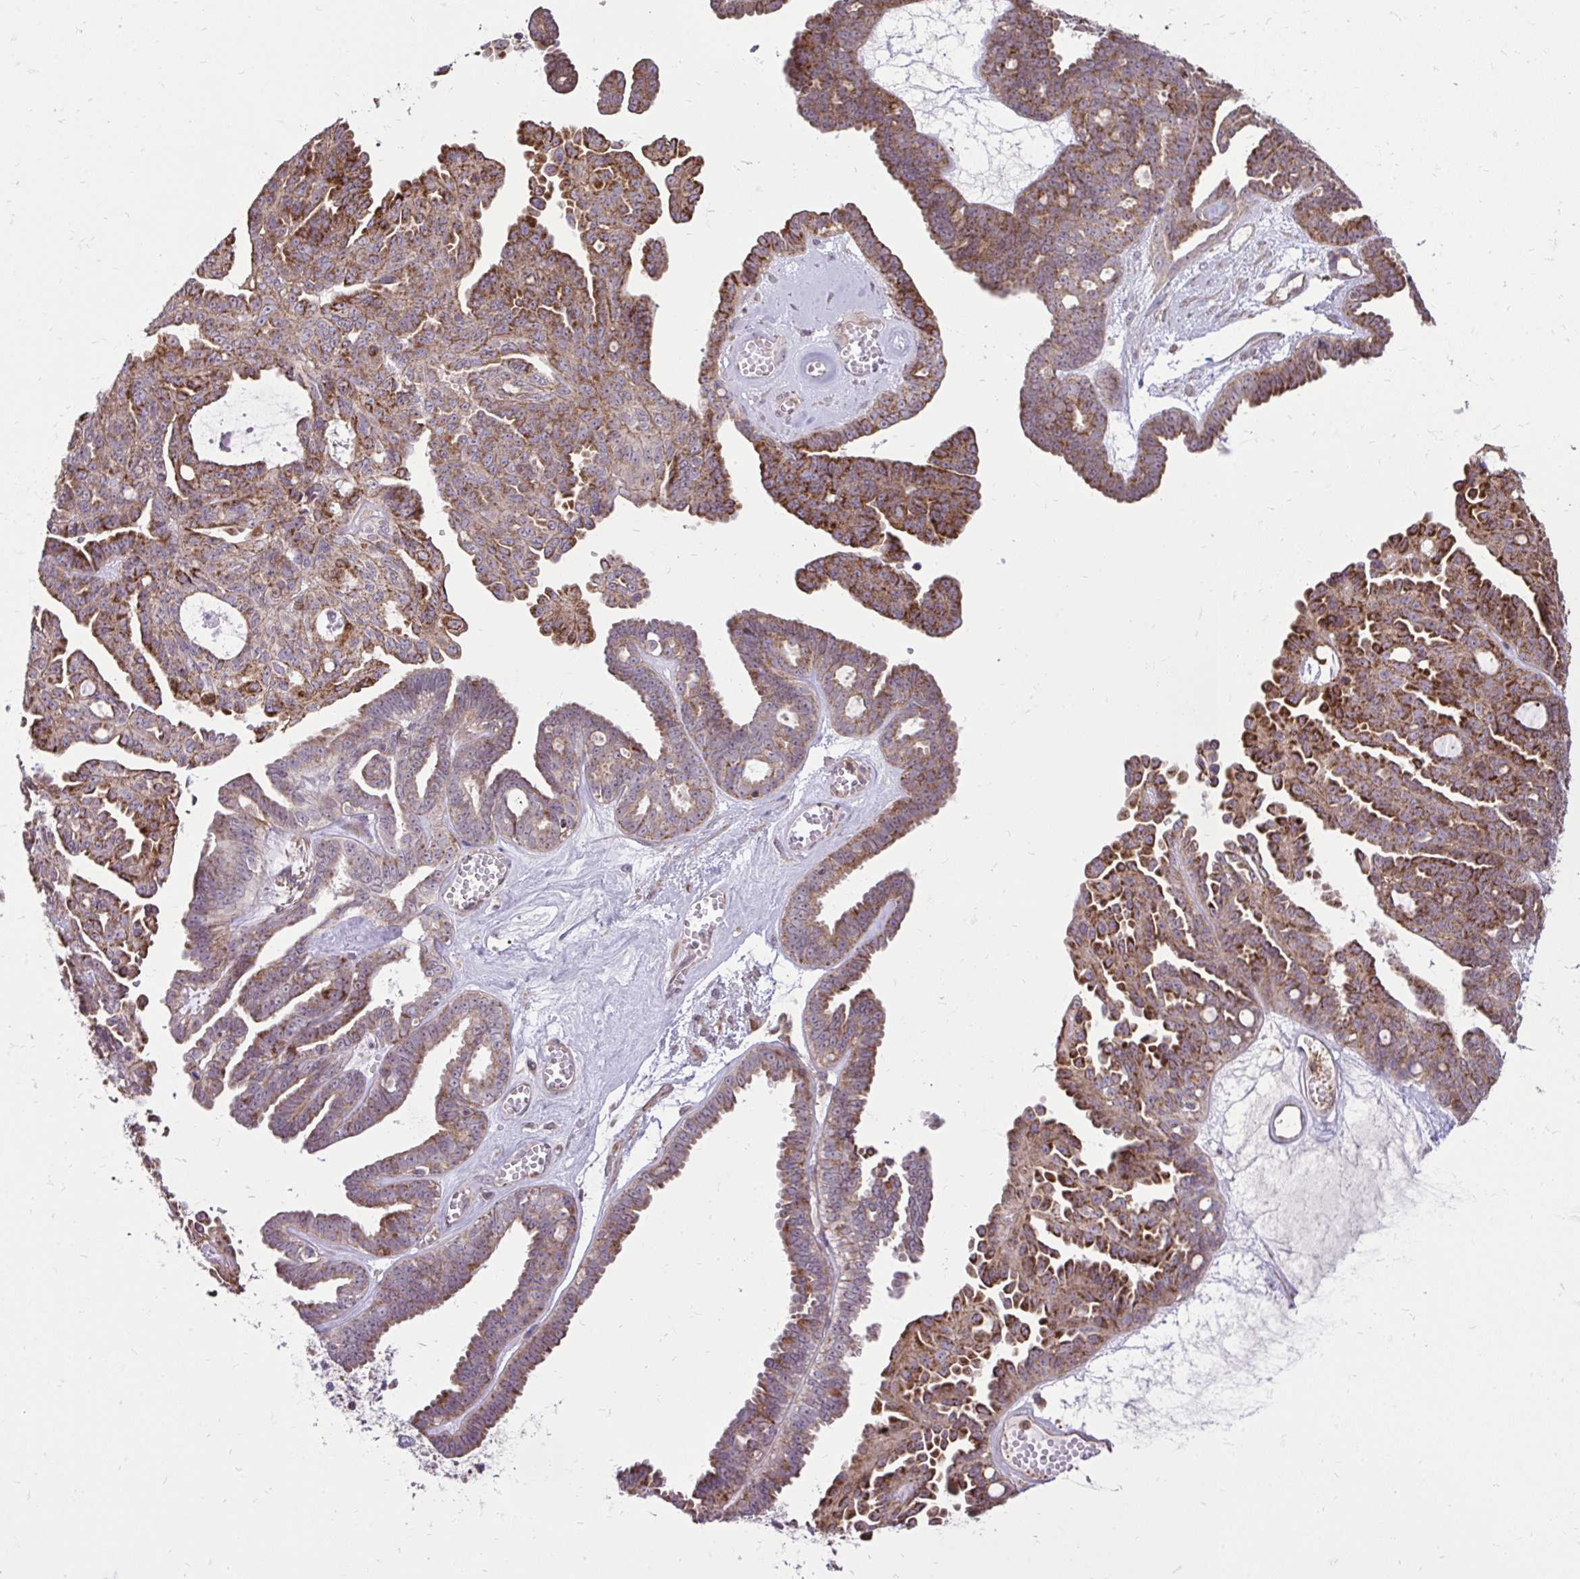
{"staining": {"intensity": "strong", "quantity": "25%-75%", "location": "cytoplasmic/membranous"}, "tissue": "ovarian cancer", "cell_type": "Tumor cells", "image_type": "cancer", "snomed": [{"axis": "morphology", "description": "Cystadenocarcinoma, serous, NOS"}, {"axis": "topography", "description": "Ovary"}], "caption": "About 25%-75% of tumor cells in ovarian serous cystadenocarcinoma show strong cytoplasmic/membranous protein staining as visualized by brown immunohistochemical staining.", "gene": "SLC7A5", "patient": {"sex": "female", "age": 71}}